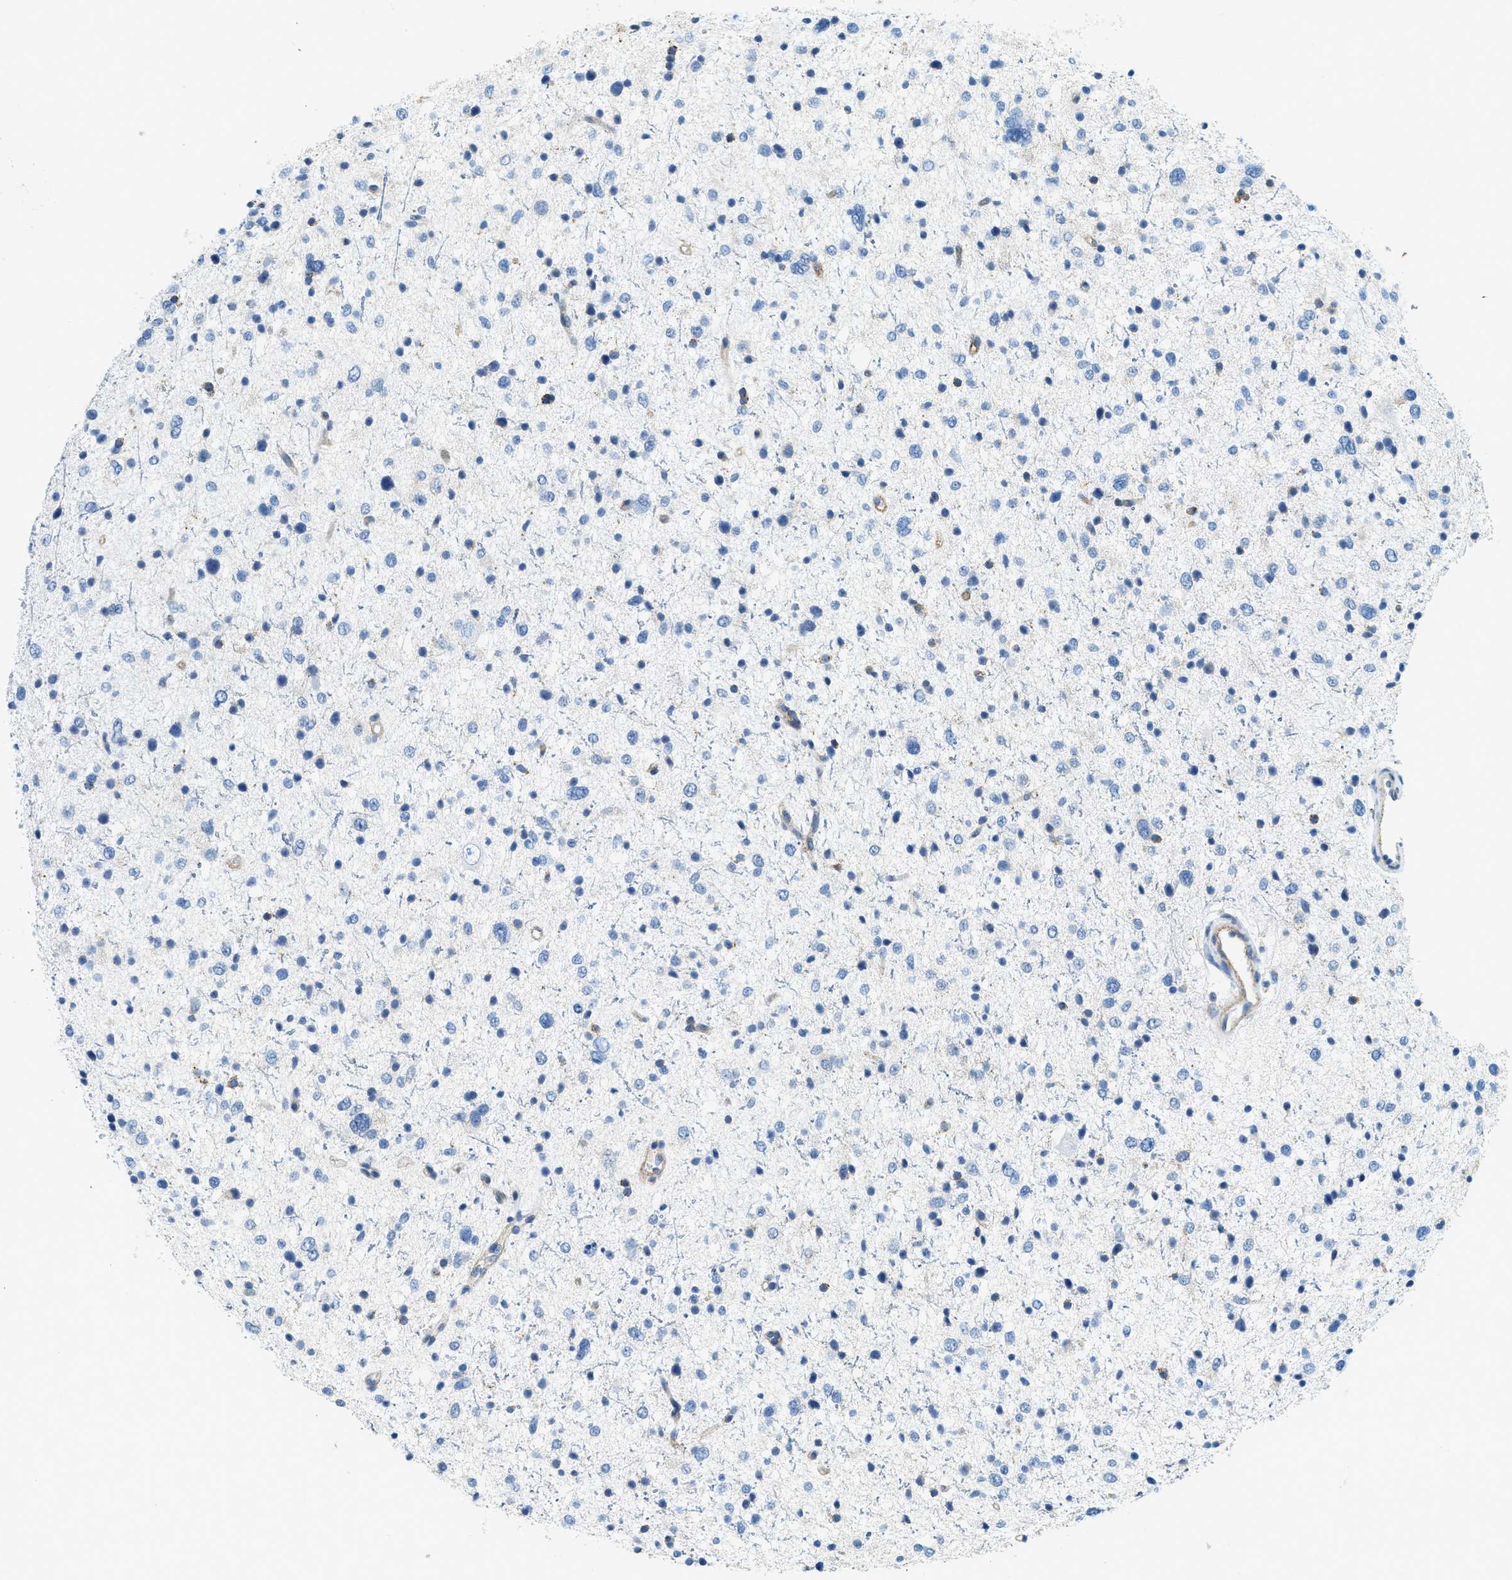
{"staining": {"intensity": "negative", "quantity": "none", "location": "none"}, "tissue": "glioma", "cell_type": "Tumor cells", "image_type": "cancer", "snomed": [{"axis": "morphology", "description": "Glioma, malignant, Low grade"}, {"axis": "topography", "description": "Brain"}], "caption": "A micrograph of malignant glioma (low-grade) stained for a protein reveals no brown staining in tumor cells. Brightfield microscopy of immunohistochemistry (IHC) stained with DAB (3,3'-diaminobenzidine) (brown) and hematoxylin (blue), captured at high magnification.", "gene": "TPSAB1", "patient": {"sex": "female", "age": 37}}